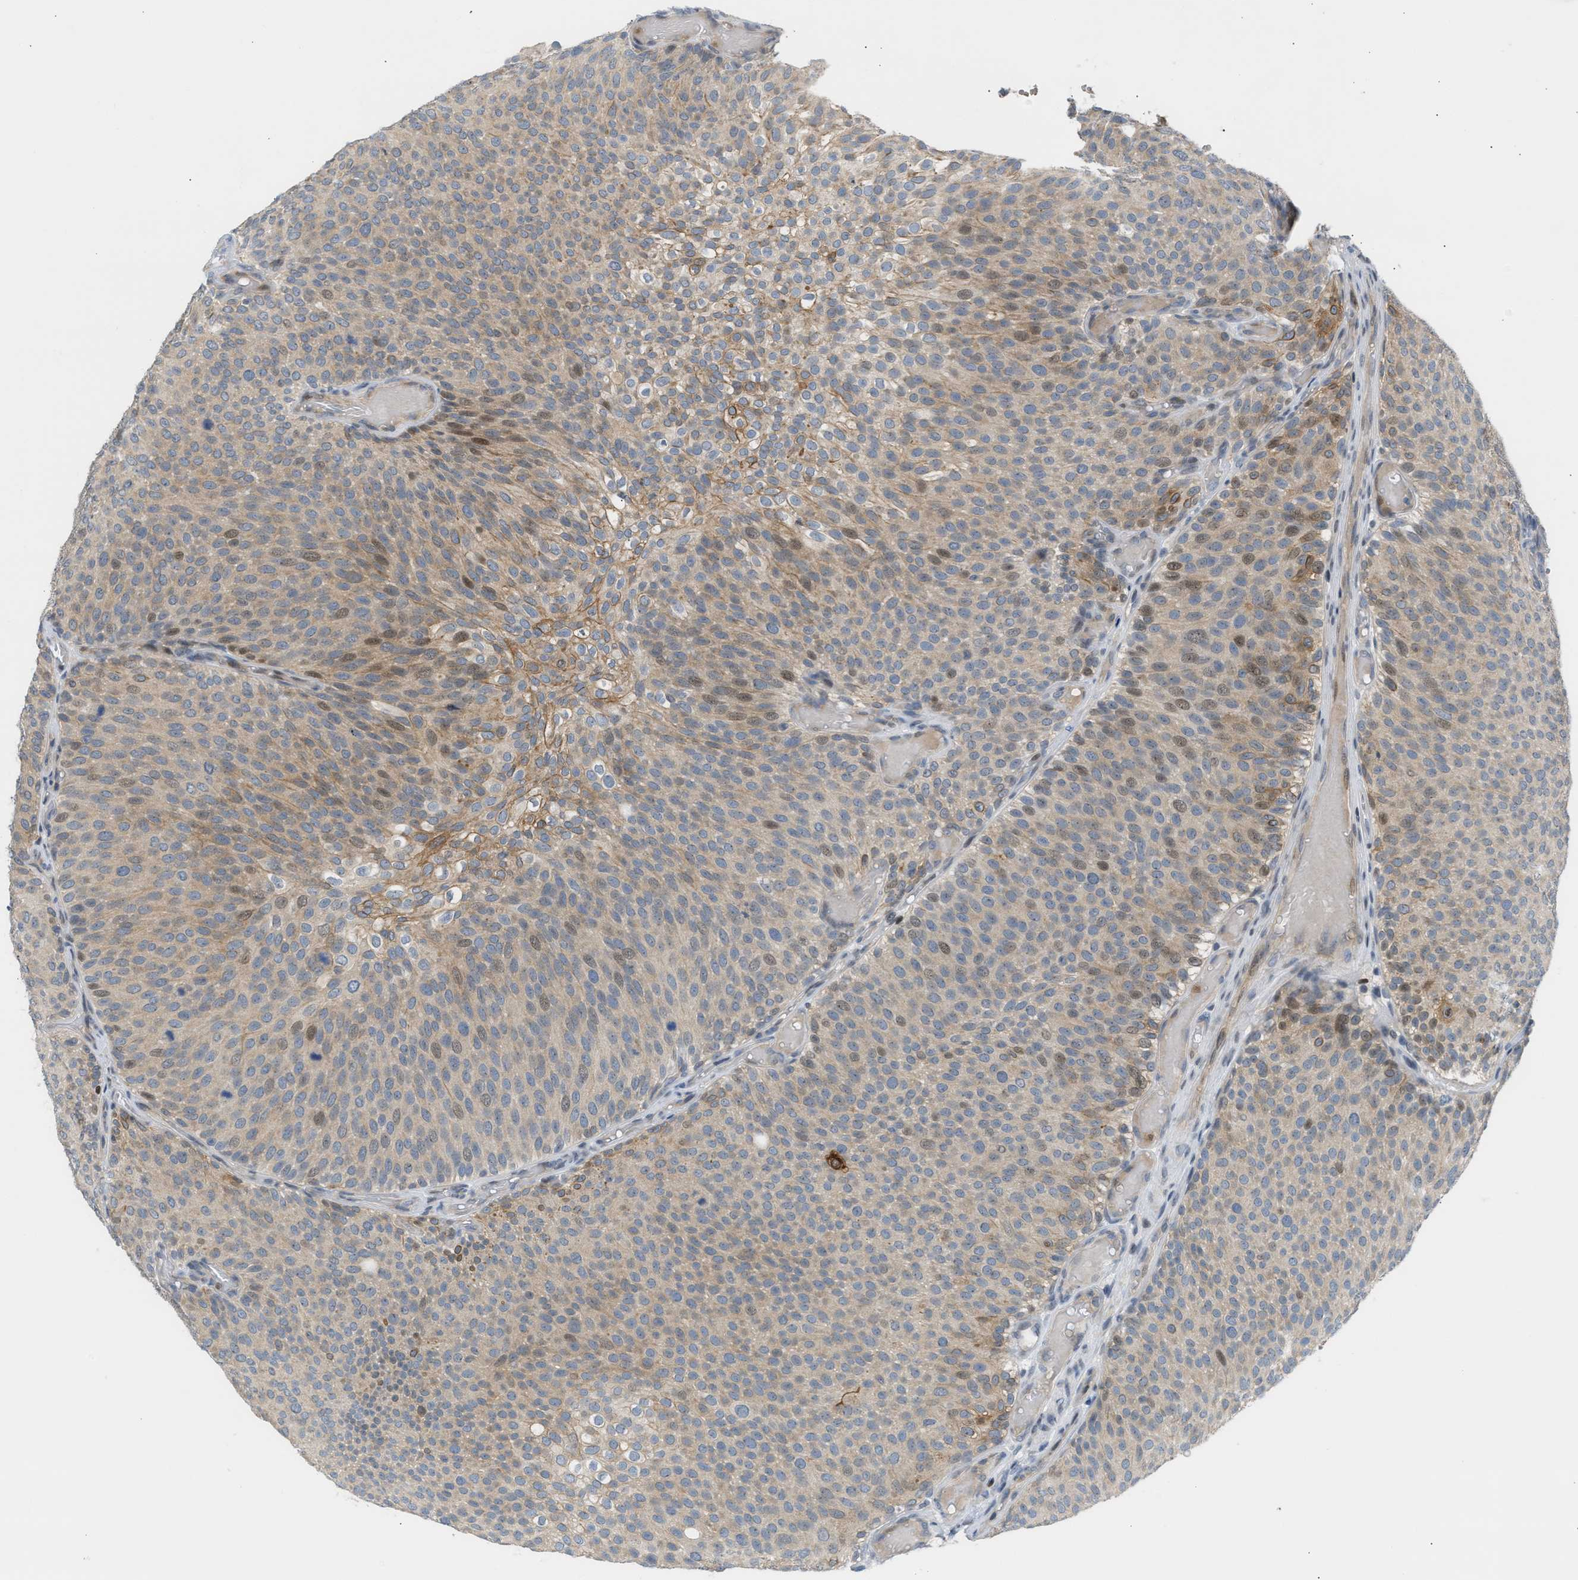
{"staining": {"intensity": "moderate", "quantity": ">75%", "location": "cytoplasmic/membranous,nuclear"}, "tissue": "urothelial cancer", "cell_type": "Tumor cells", "image_type": "cancer", "snomed": [{"axis": "morphology", "description": "Urothelial carcinoma, Low grade"}, {"axis": "topography", "description": "Urinary bladder"}], "caption": "Tumor cells show medium levels of moderate cytoplasmic/membranous and nuclear expression in approximately >75% of cells in human urothelial cancer. Nuclei are stained in blue.", "gene": "NPS", "patient": {"sex": "male", "age": 78}}